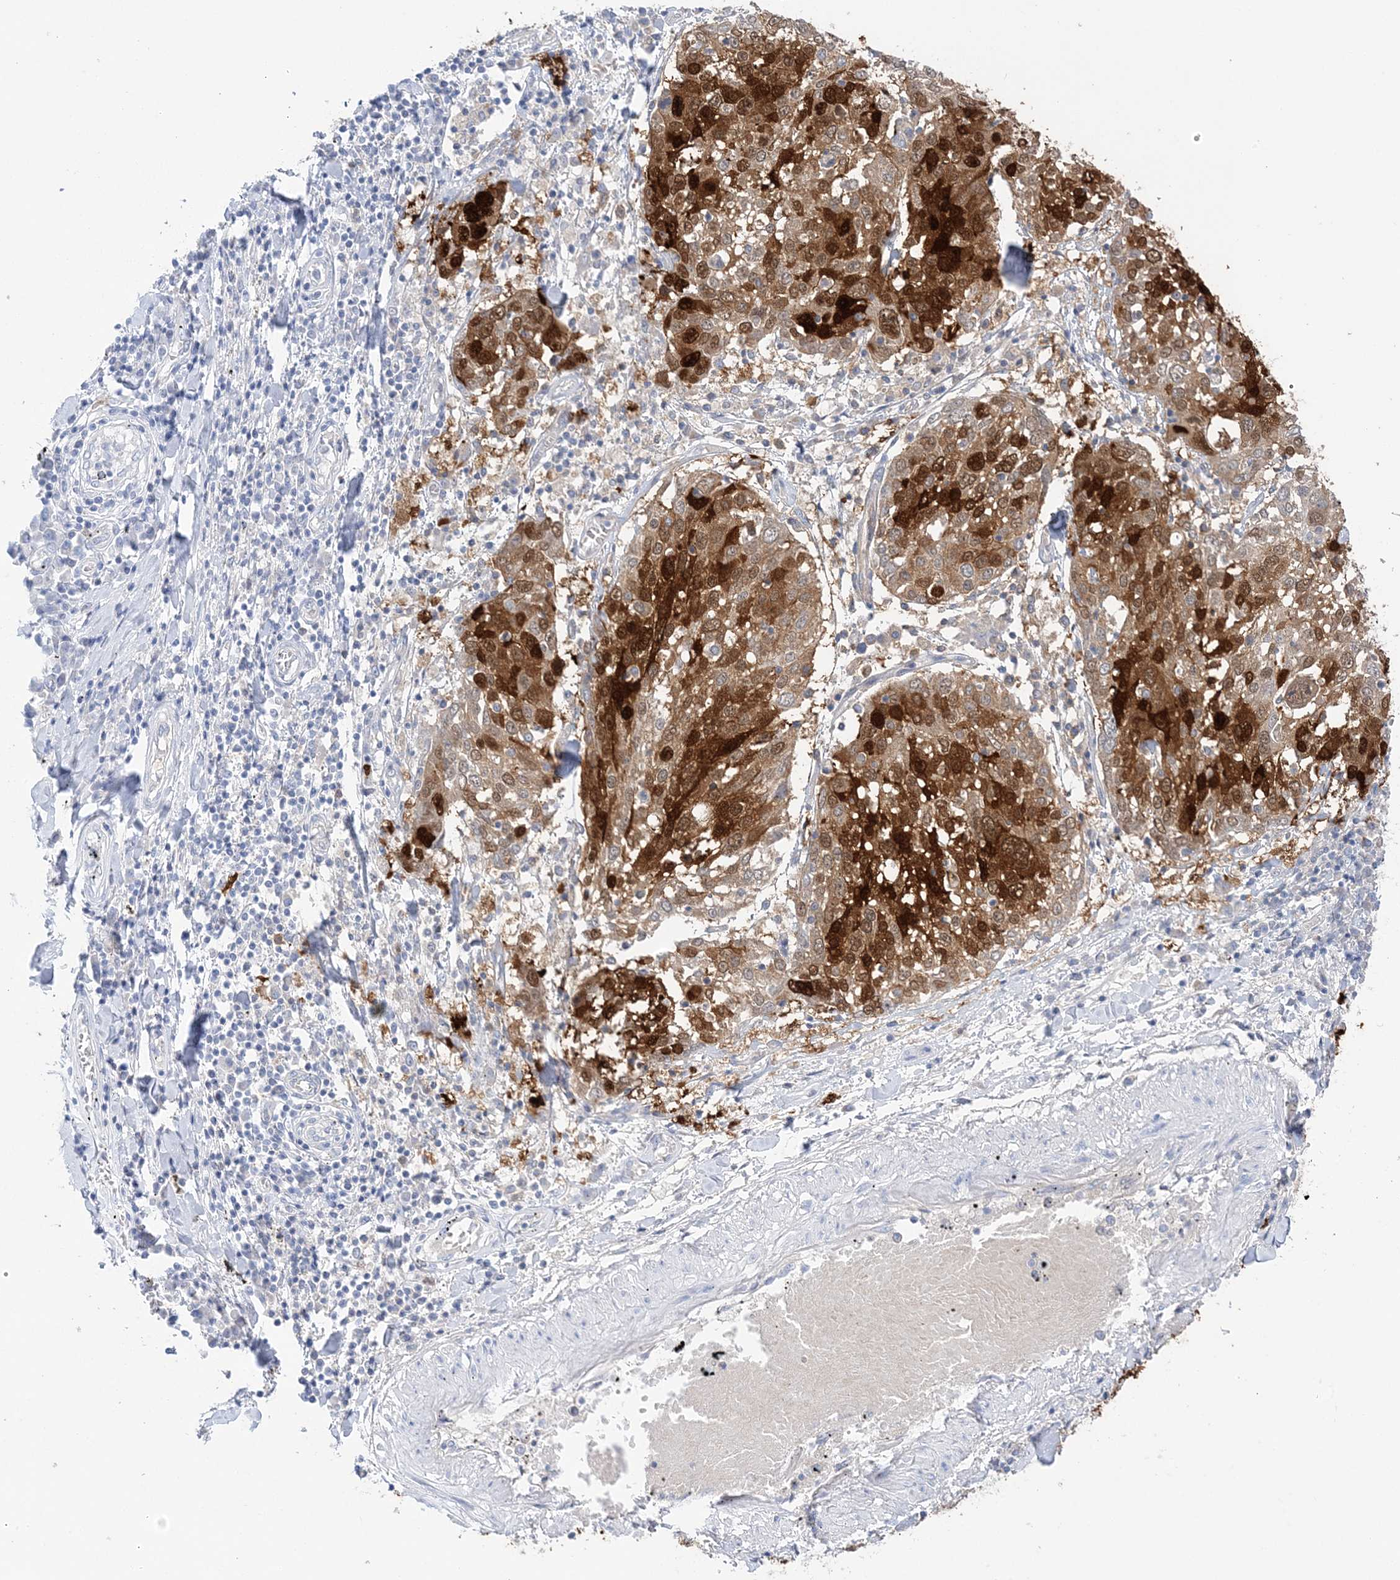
{"staining": {"intensity": "strong", "quantity": ">75%", "location": "cytoplasmic/membranous,nuclear"}, "tissue": "lung cancer", "cell_type": "Tumor cells", "image_type": "cancer", "snomed": [{"axis": "morphology", "description": "Squamous cell carcinoma, NOS"}, {"axis": "topography", "description": "Lung"}], "caption": "Immunohistochemistry (IHC) micrograph of human lung cancer stained for a protein (brown), which shows high levels of strong cytoplasmic/membranous and nuclear positivity in about >75% of tumor cells.", "gene": "HMGCS1", "patient": {"sex": "male", "age": 65}}